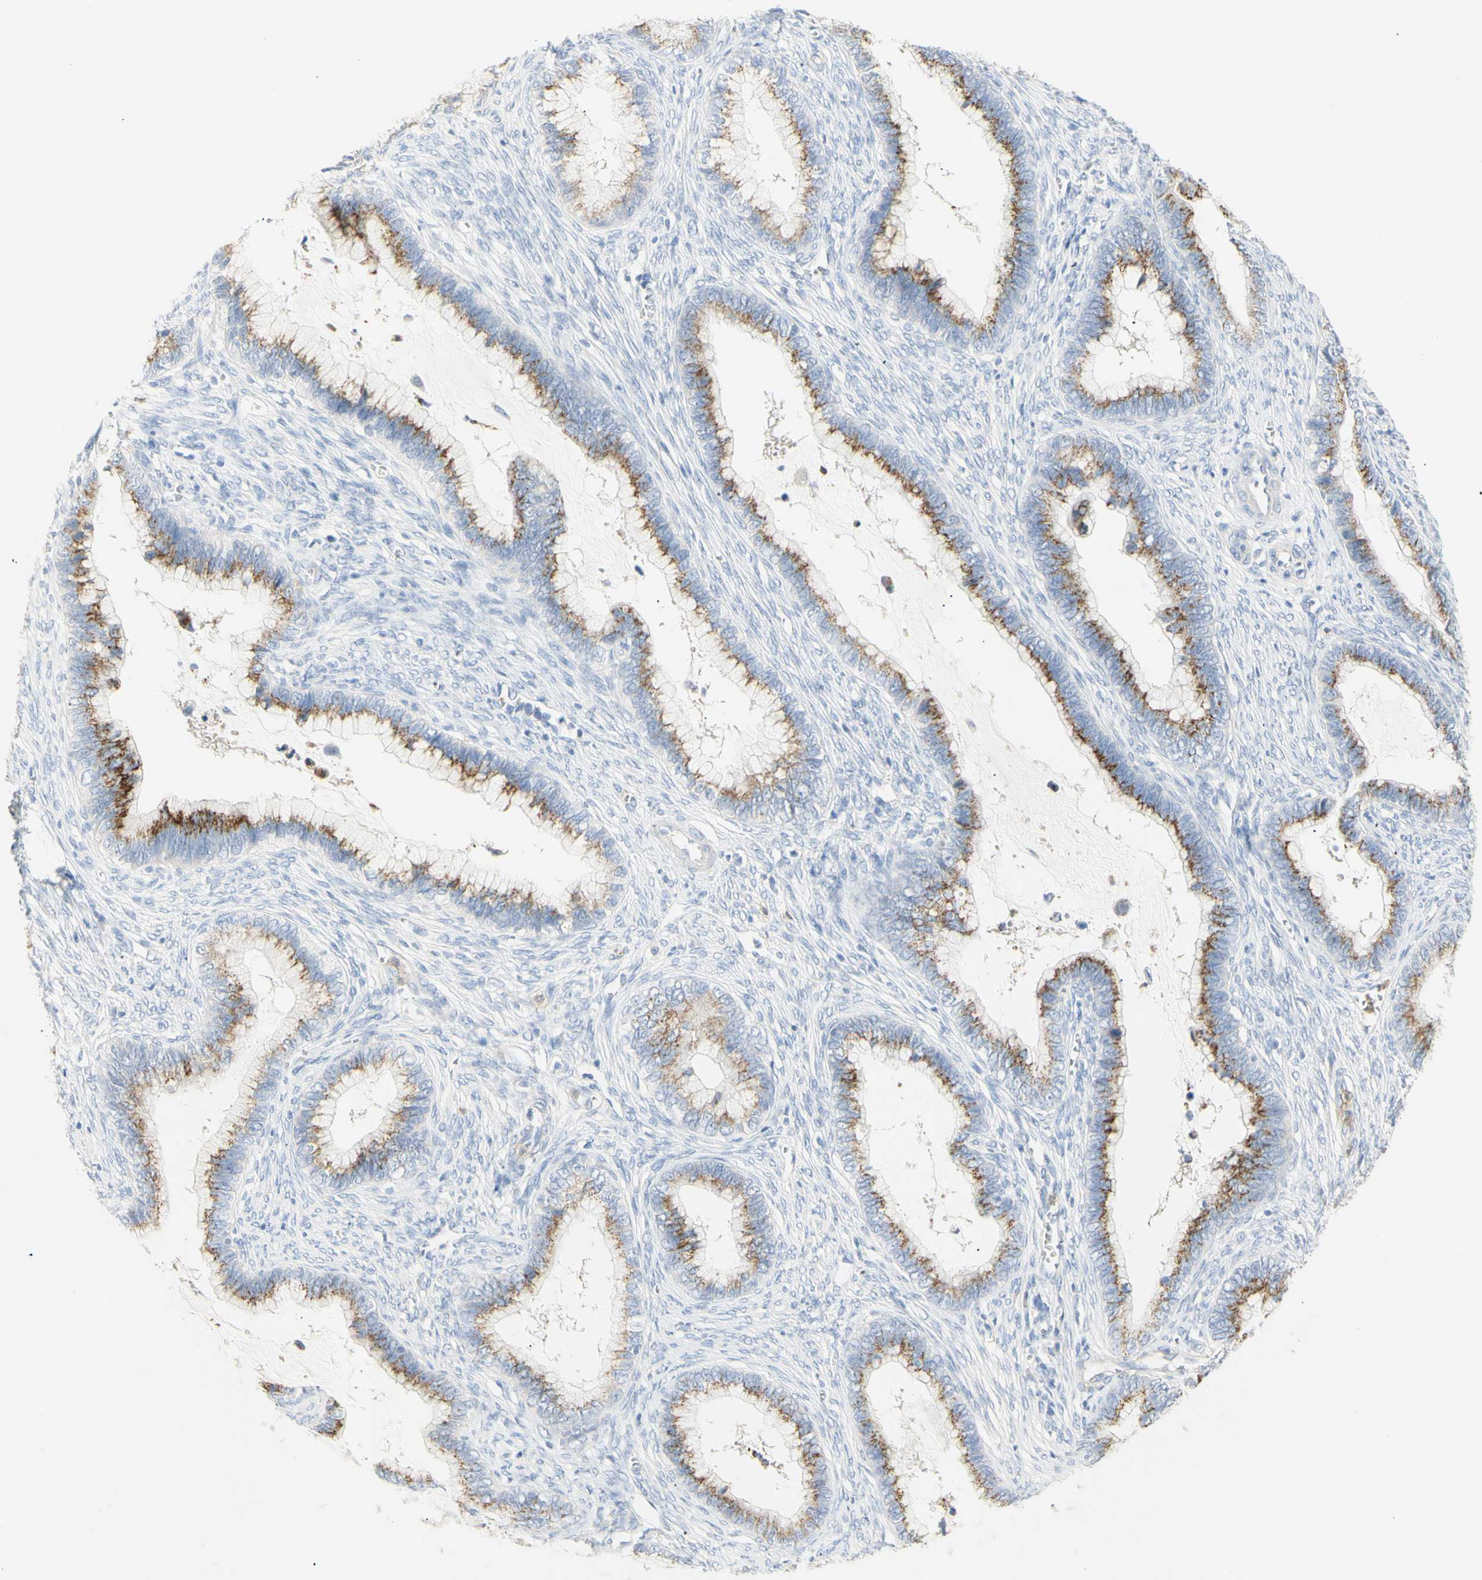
{"staining": {"intensity": "moderate", "quantity": ">75%", "location": "cytoplasmic/membranous"}, "tissue": "cervical cancer", "cell_type": "Tumor cells", "image_type": "cancer", "snomed": [{"axis": "morphology", "description": "Adenocarcinoma, NOS"}, {"axis": "topography", "description": "Cervix"}], "caption": "Cervical cancer stained with a protein marker shows moderate staining in tumor cells.", "gene": "B4GALNT3", "patient": {"sex": "female", "age": 44}}